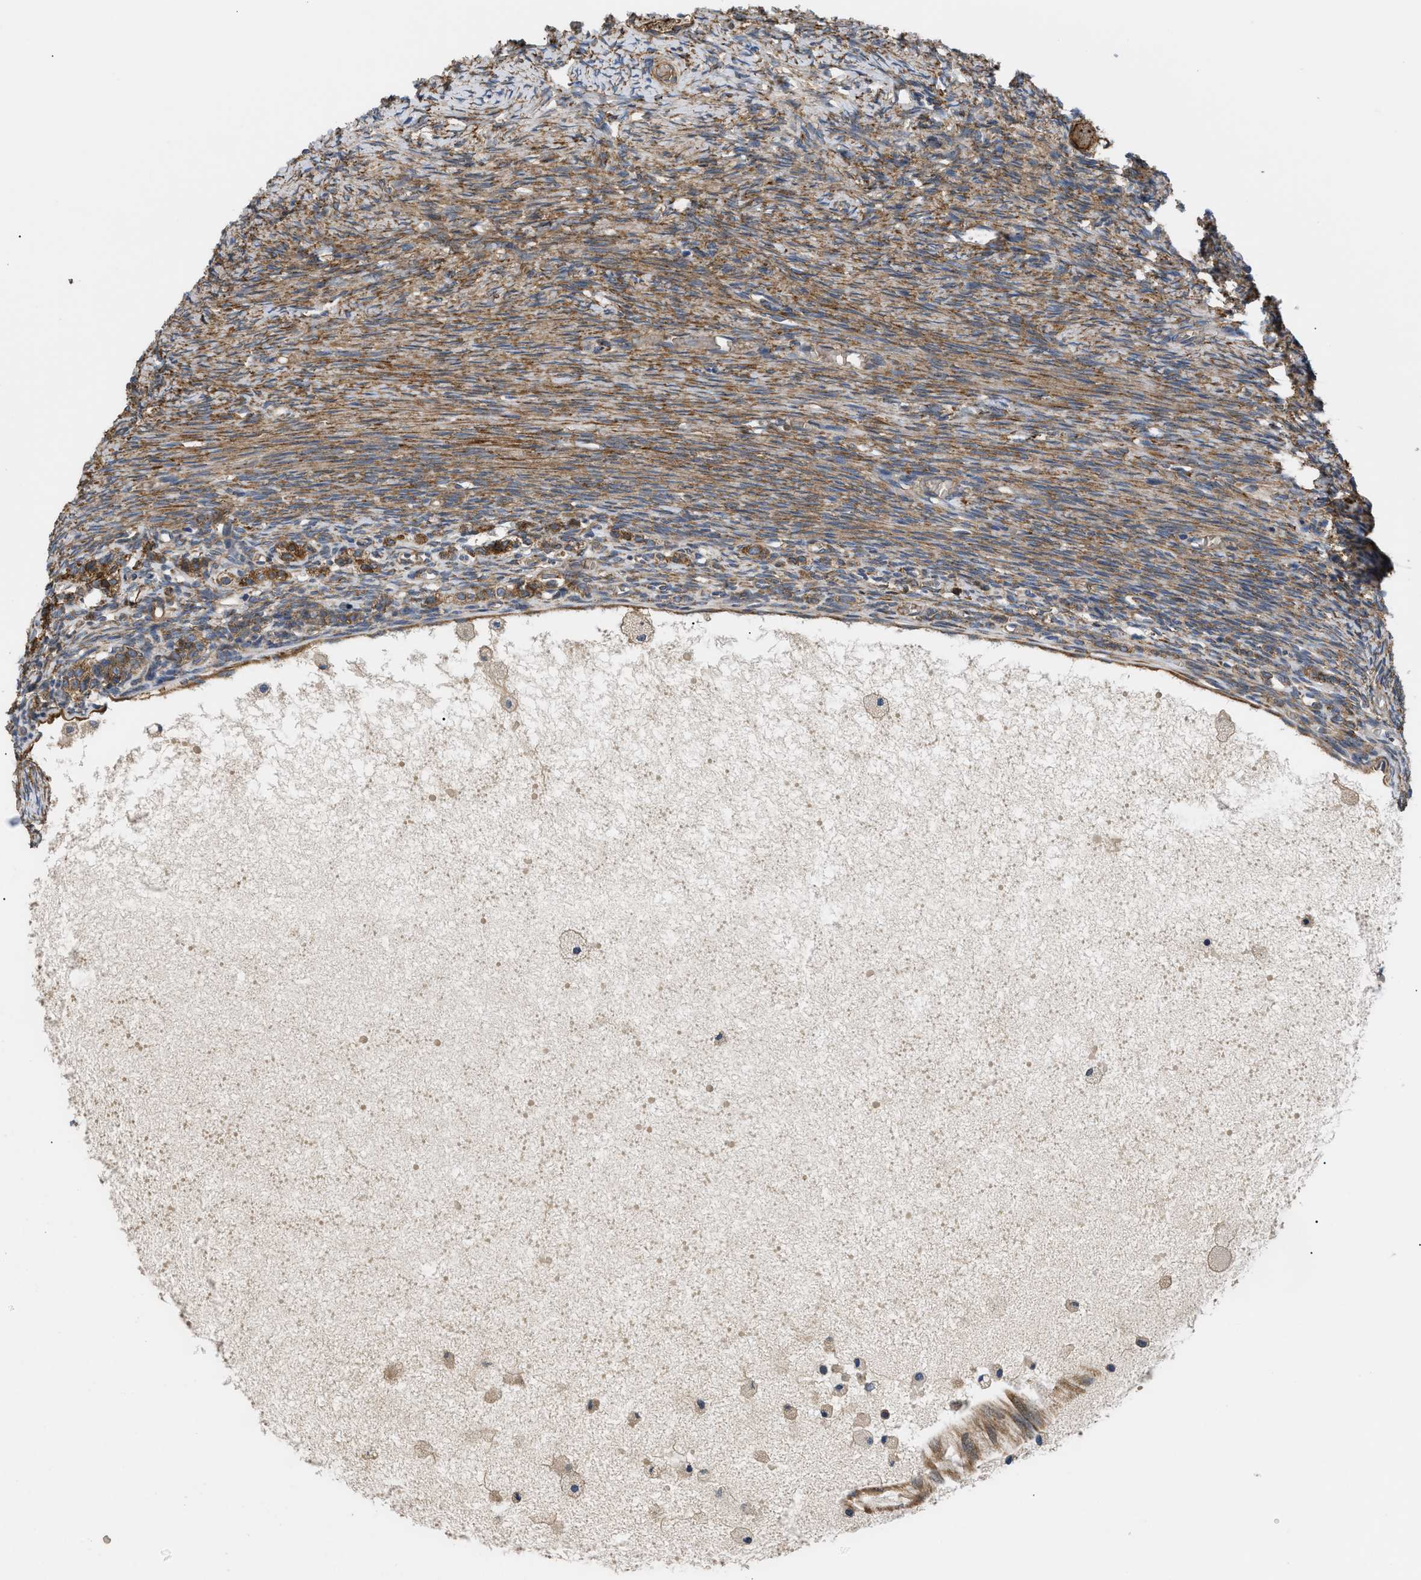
{"staining": {"intensity": "moderate", "quantity": ">75%", "location": "cytoplasmic/membranous"}, "tissue": "ovary", "cell_type": "Follicle cells", "image_type": "normal", "snomed": [{"axis": "morphology", "description": "Normal tissue, NOS"}, {"axis": "topography", "description": "Ovary"}], "caption": "Protein expression analysis of normal human ovary reveals moderate cytoplasmic/membranous positivity in about >75% of follicle cells. The staining was performed using DAB (3,3'-diaminobenzidine) to visualize the protein expression in brown, while the nuclei were stained in blue with hematoxylin (Magnification: 20x).", "gene": "MYO10", "patient": {"sex": "female", "age": 27}}